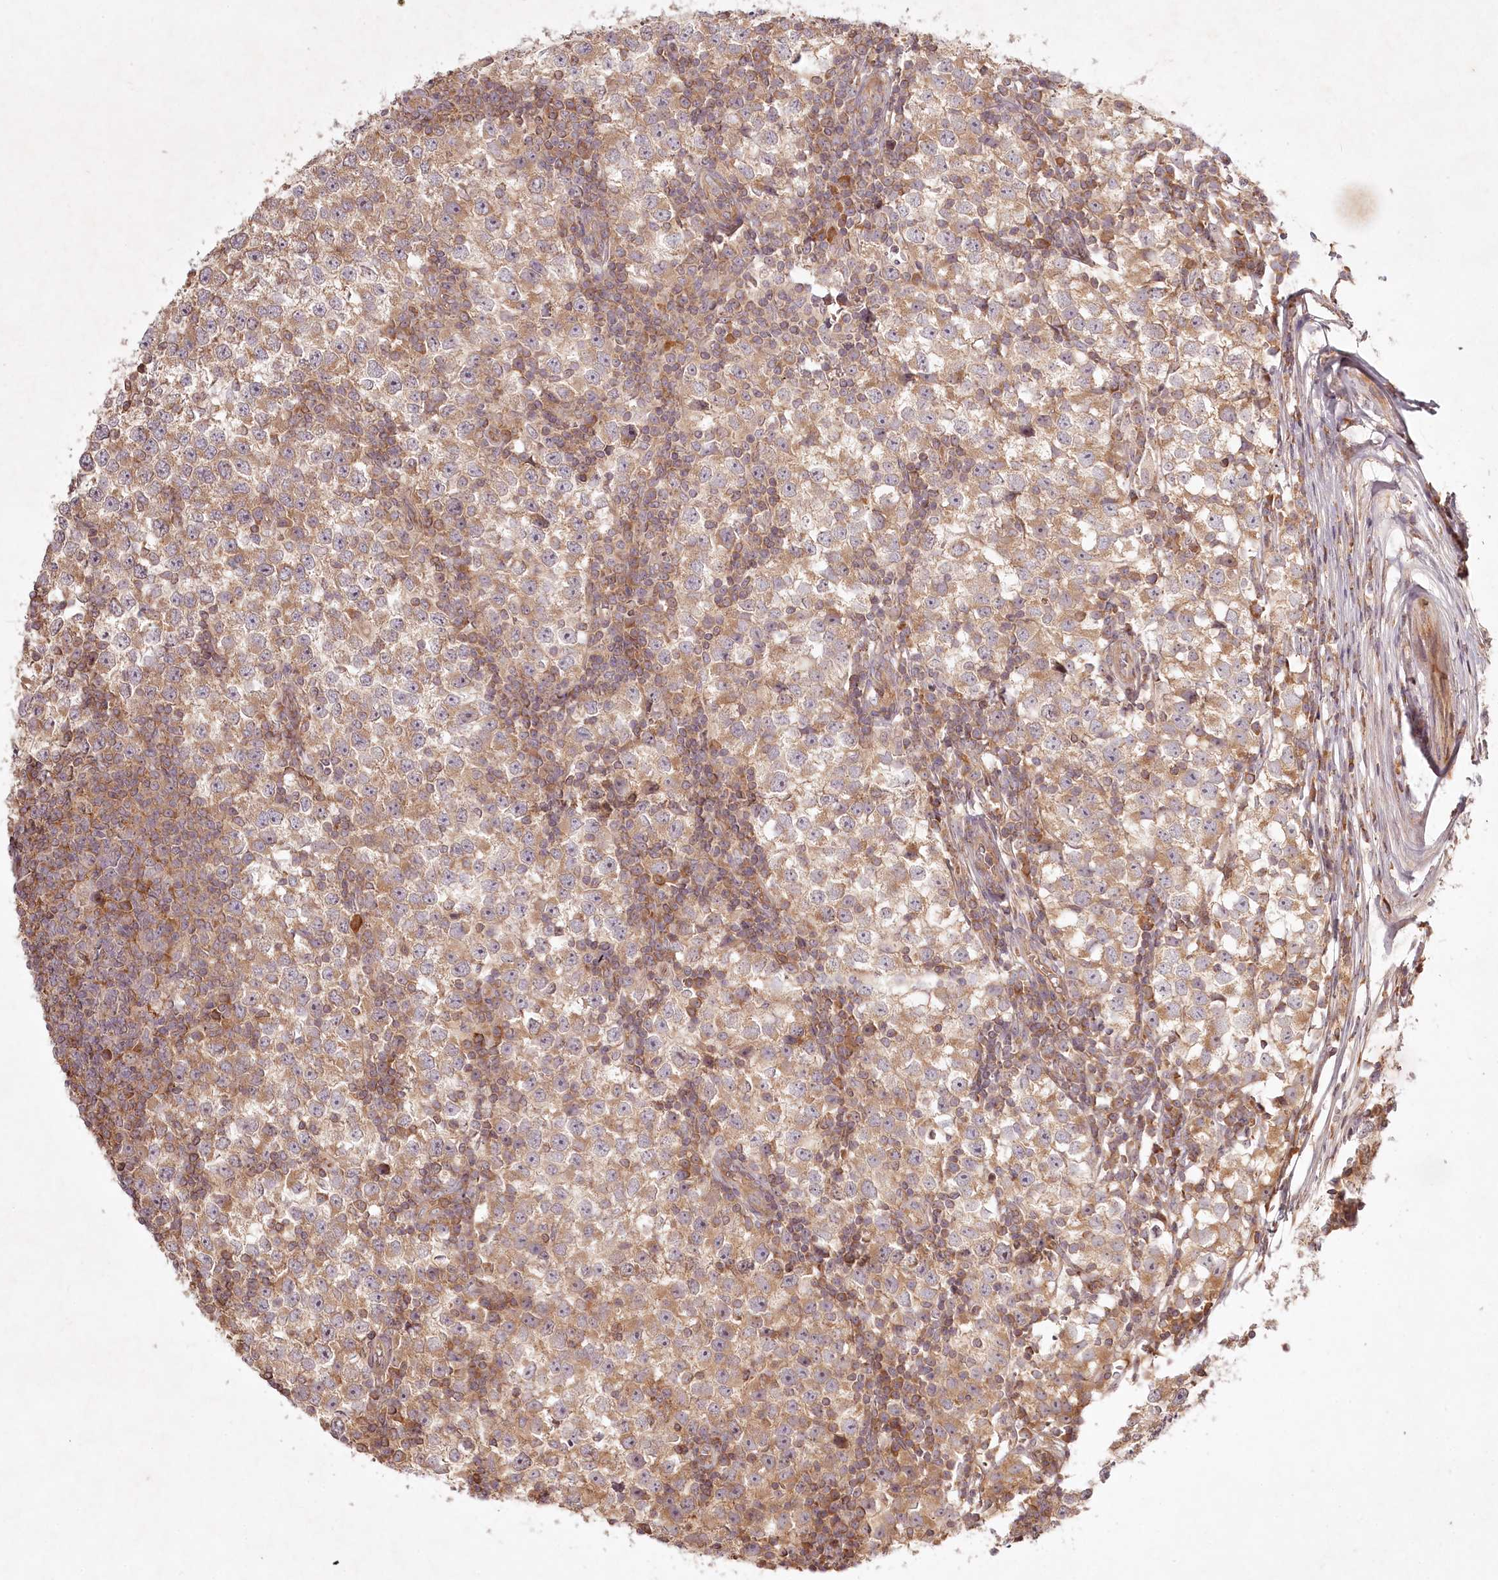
{"staining": {"intensity": "moderate", "quantity": "25%-75%", "location": "cytoplasmic/membranous"}, "tissue": "testis cancer", "cell_type": "Tumor cells", "image_type": "cancer", "snomed": [{"axis": "morphology", "description": "Seminoma, NOS"}, {"axis": "topography", "description": "Testis"}], "caption": "Immunohistochemical staining of human testis cancer shows moderate cytoplasmic/membranous protein expression in approximately 25%-75% of tumor cells.", "gene": "TMIE", "patient": {"sex": "male", "age": 65}}